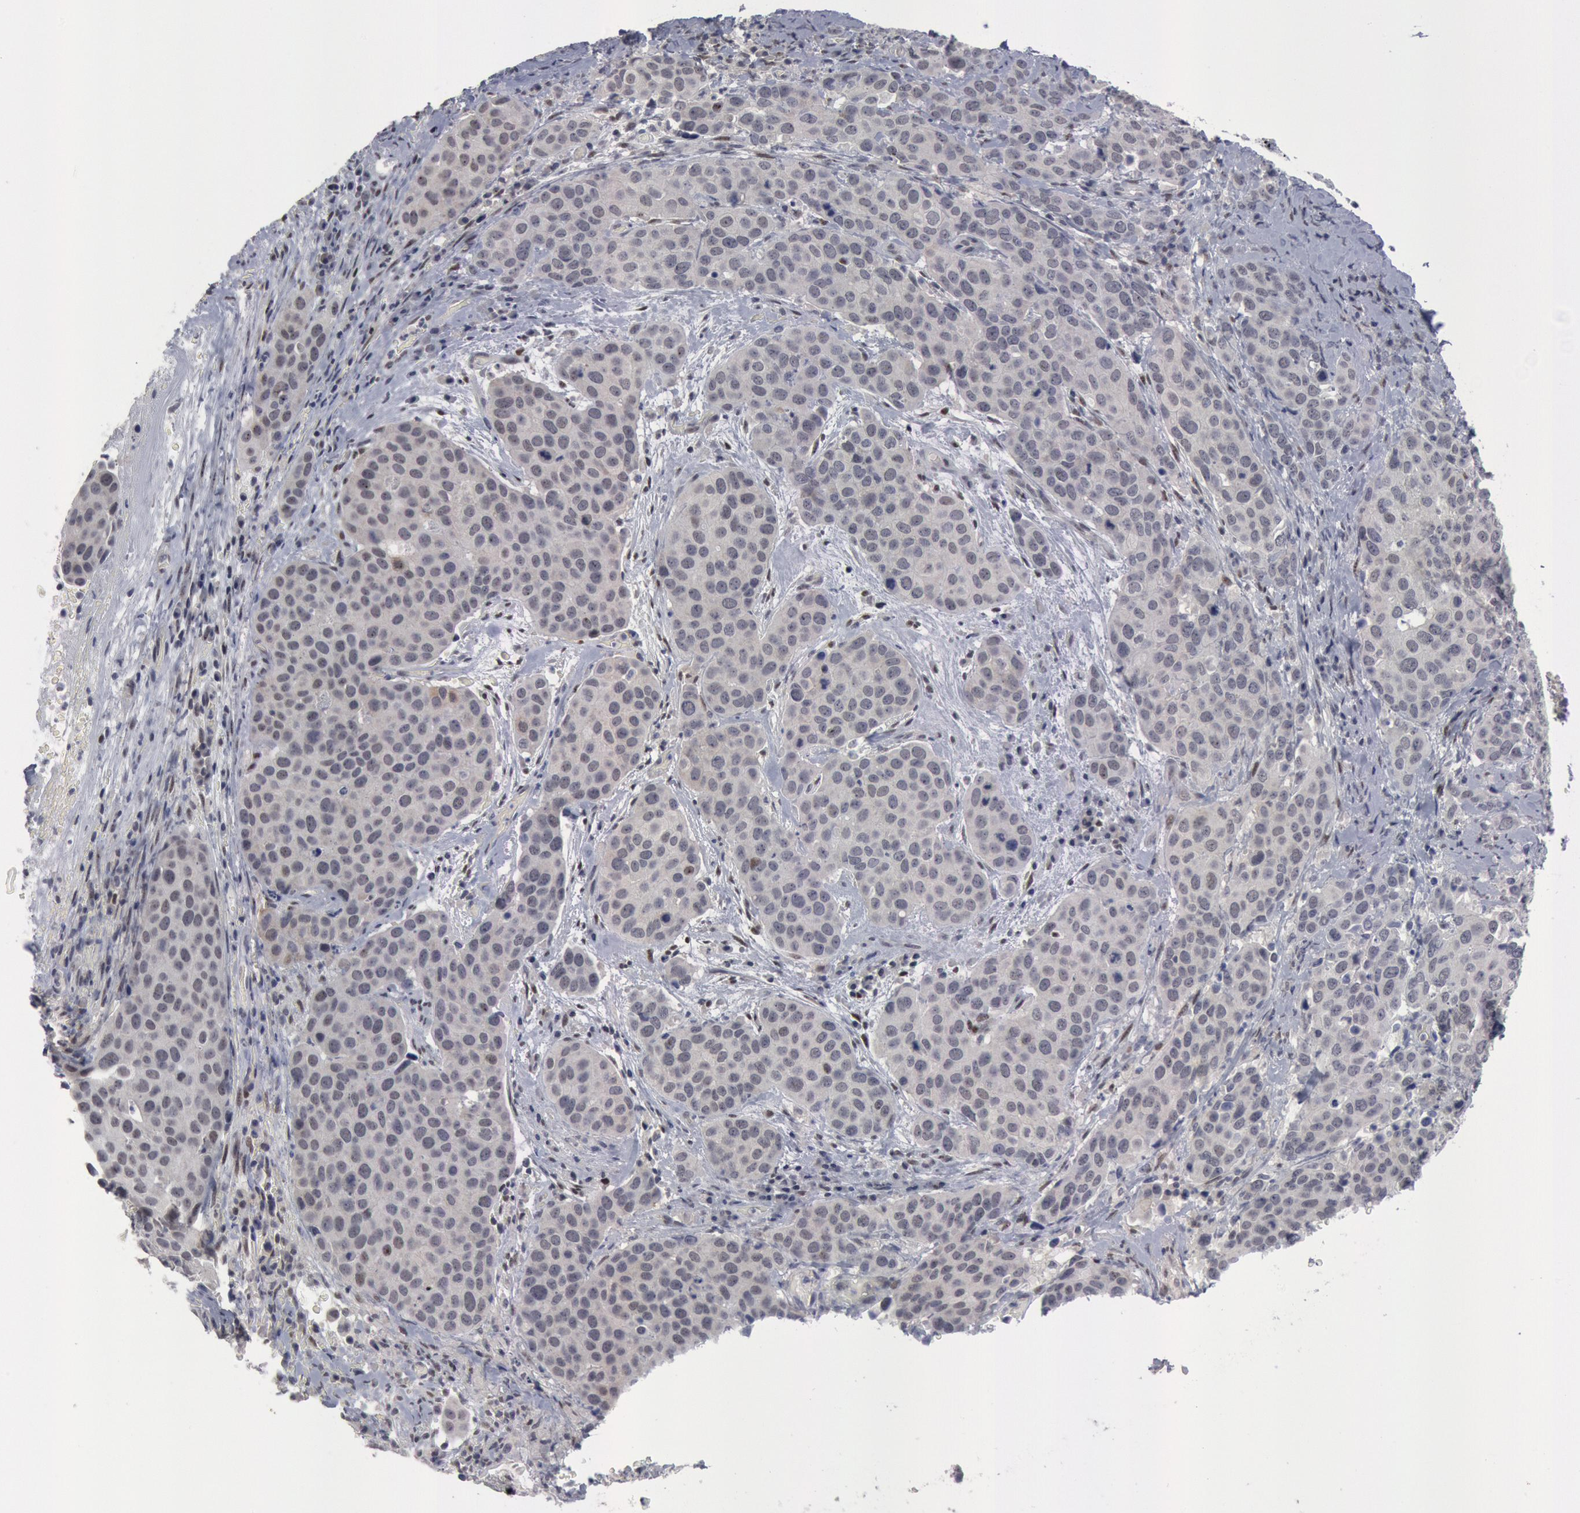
{"staining": {"intensity": "negative", "quantity": "none", "location": "none"}, "tissue": "cervical cancer", "cell_type": "Tumor cells", "image_type": "cancer", "snomed": [{"axis": "morphology", "description": "Squamous cell carcinoma, NOS"}, {"axis": "topography", "description": "Cervix"}], "caption": "DAB immunohistochemical staining of squamous cell carcinoma (cervical) displays no significant positivity in tumor cells.", "gene": "FOXO1", "patient": {"sex": "female", "age": 54}}